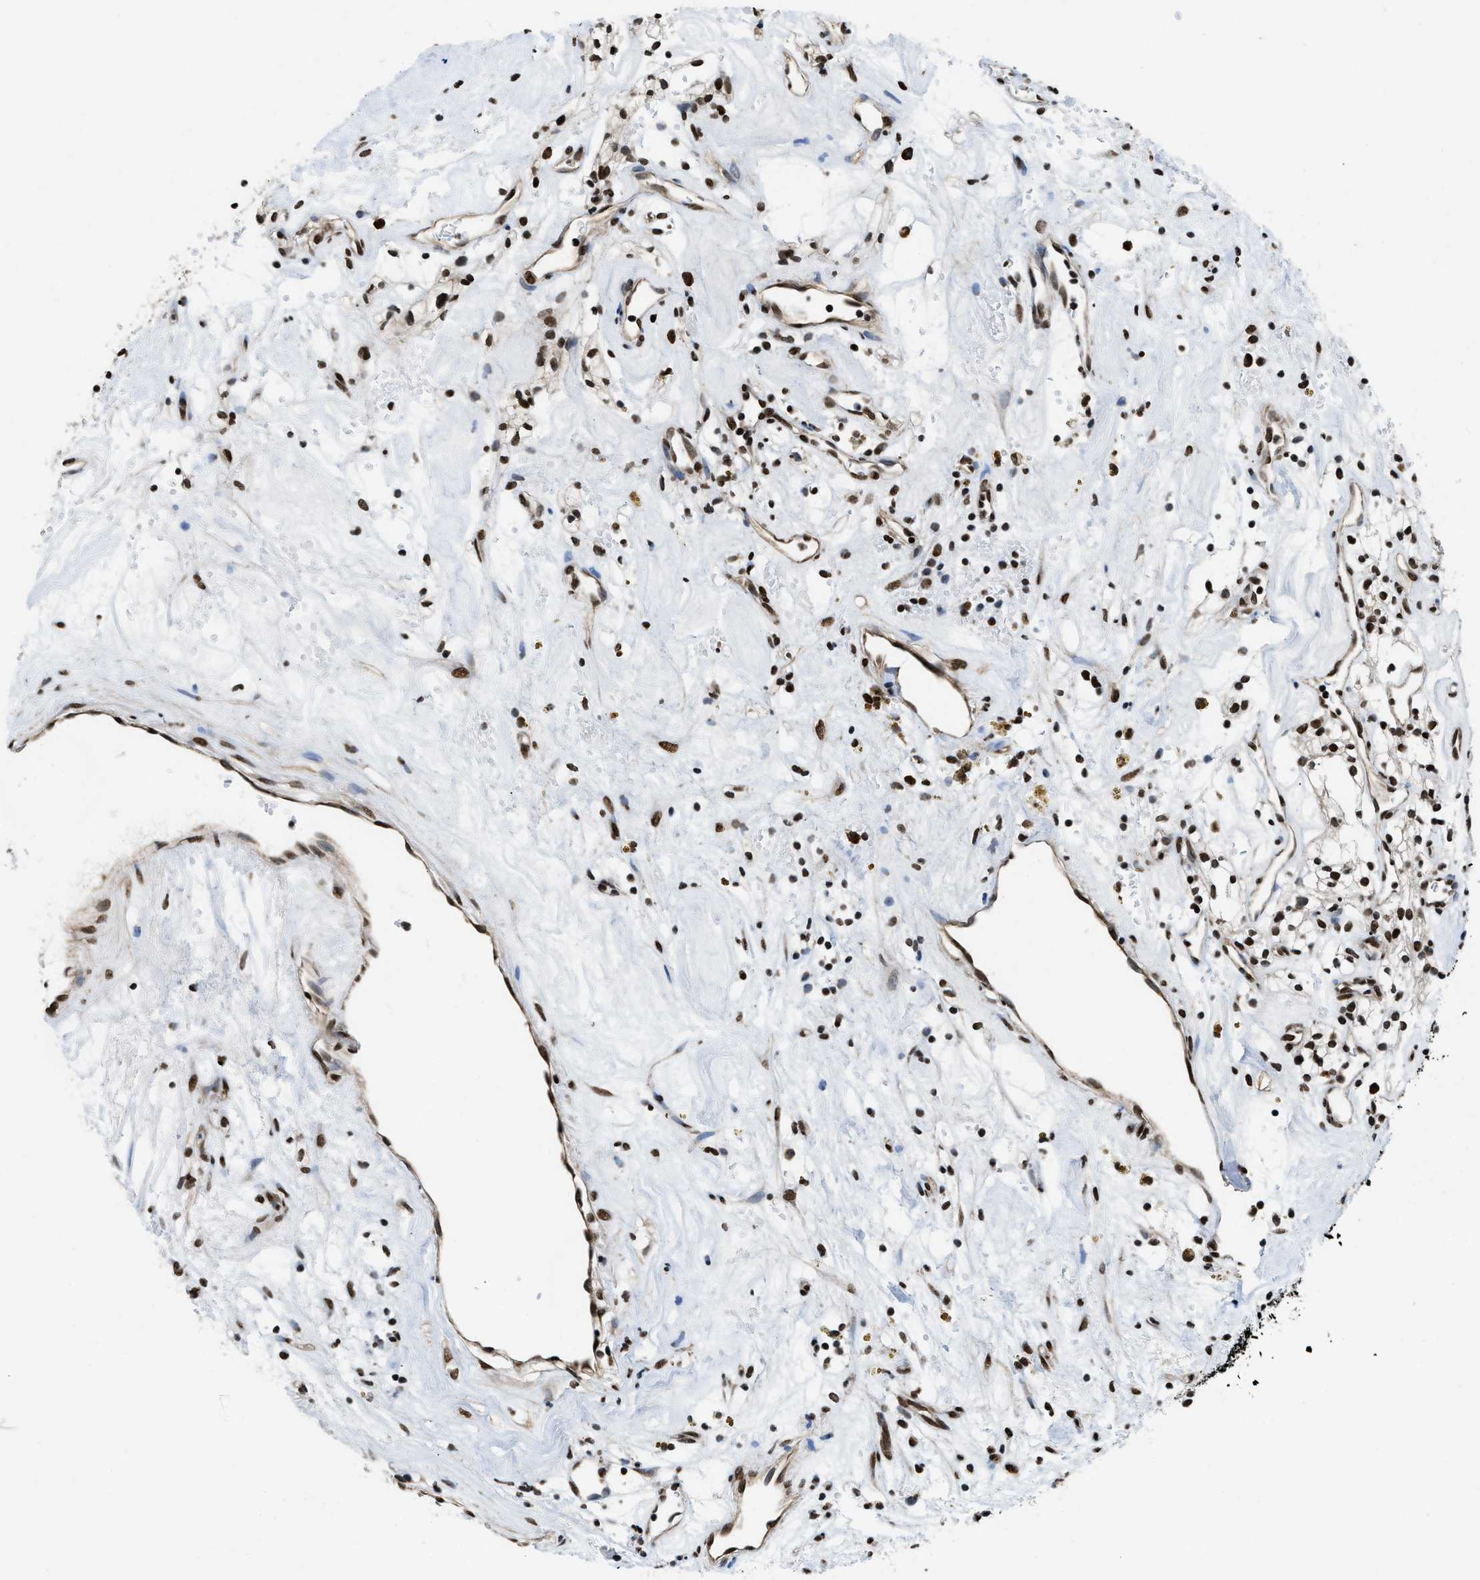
{"staining": {"intensity": "strong", "quantity": ">75%", "location": "nuclear"}, "tissue": "renal cancer", "cell_type": "Tumor cells", "image_type": "cancer", "snomed": [{"axis": "morphology", "description": "Adenocarcinoma, NOS"}, {"axis": "topography", "description": "Kidney"}], "caption": "Tumor cells display strong nuclear staining in about >75% of cells in renal adenocarcinoma. (Stains: DAB (3,3'-diaminobenzidine) in brown, nuclei in blue, Microscopy: brightfield microscopy at high magnification).", "gene": "SAFB", "patient": {"sex": "male", "age": 59}}